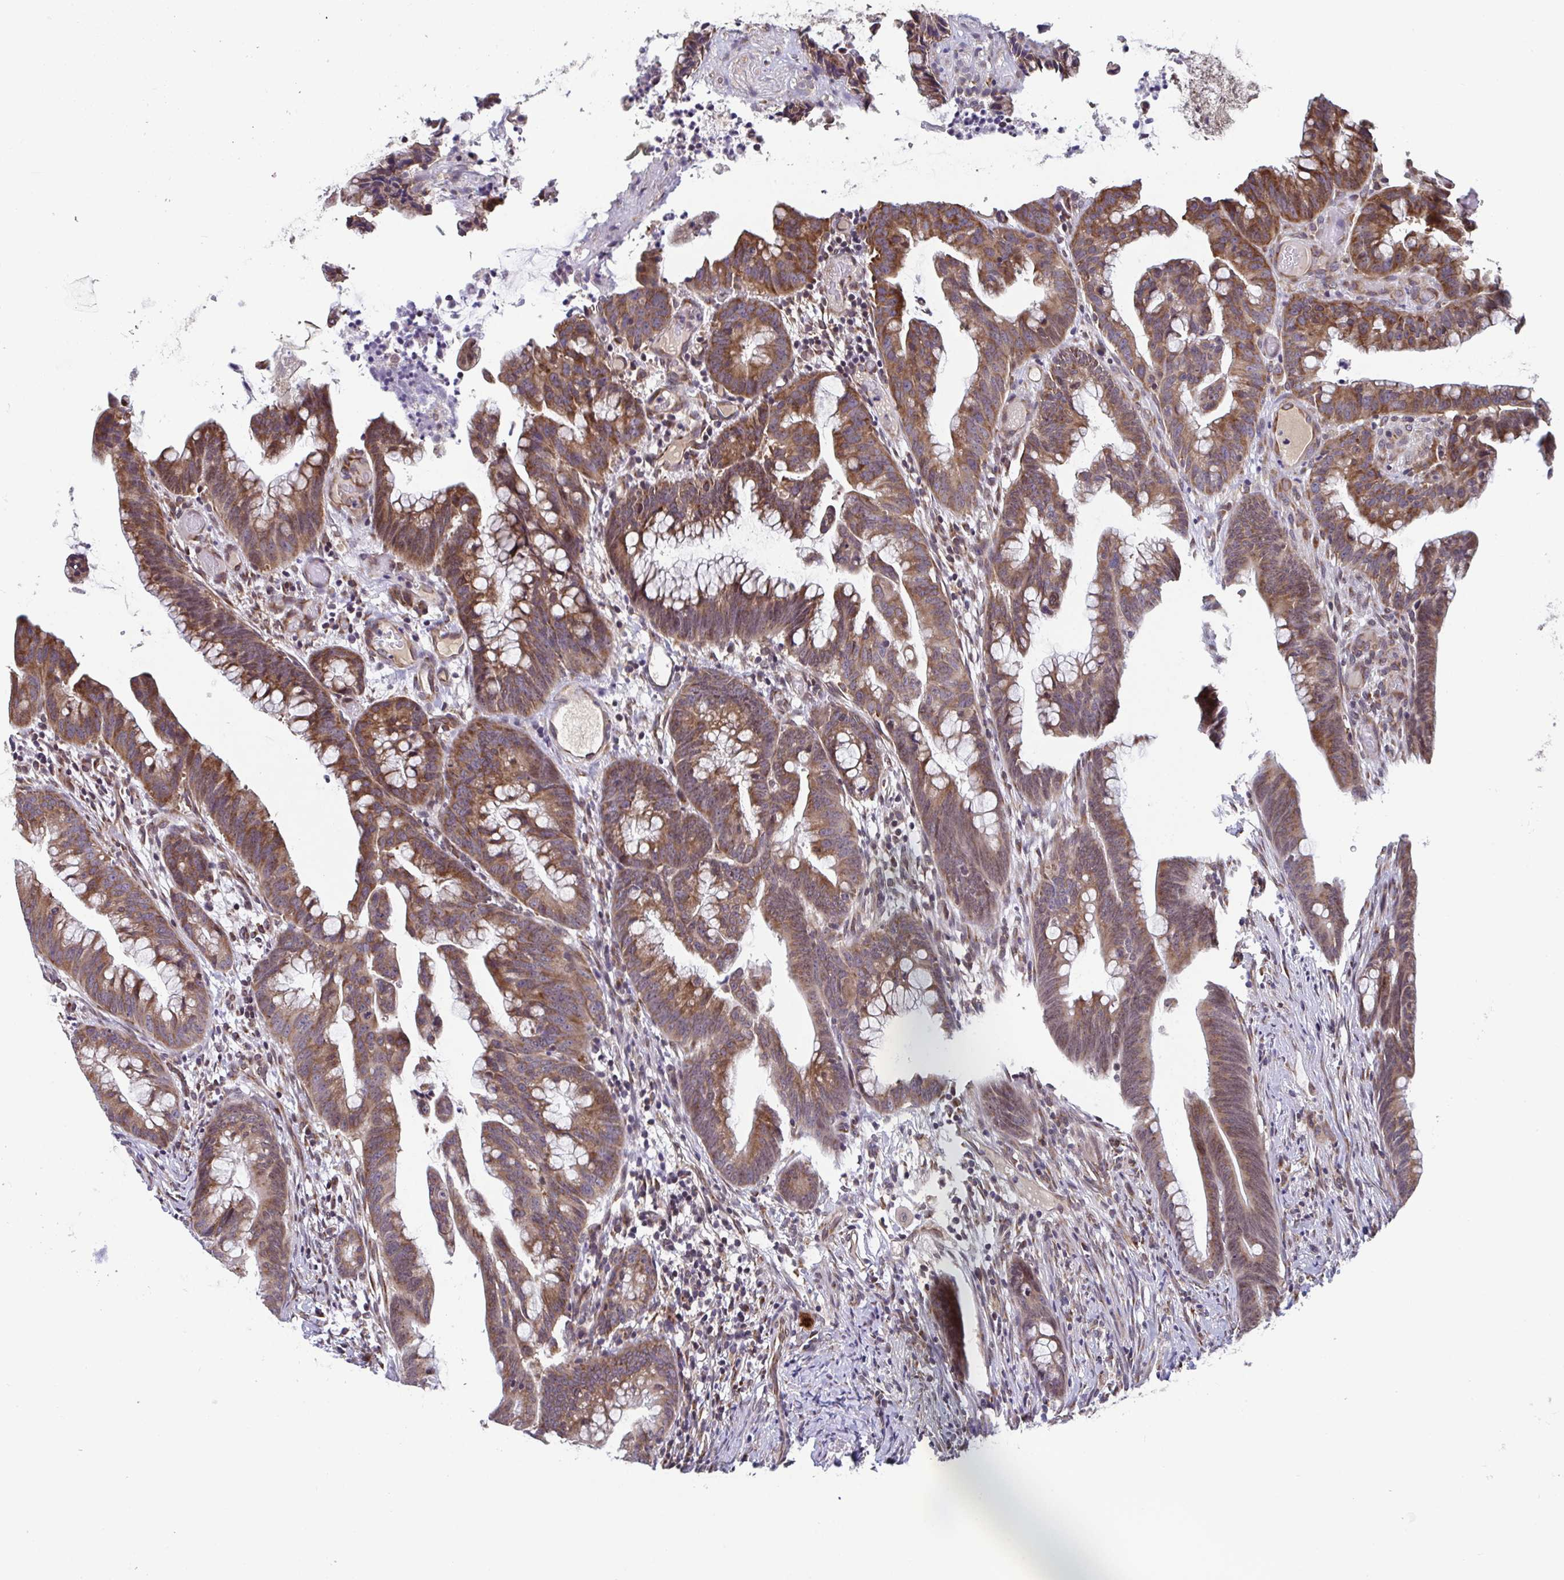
{"staining": {"intensity": "moderate", "quantity": ">75%", "location": "cytoplasmic/membranous"}, "tissue": "colorectal cancer", "cell_type": "Tumor cells", "image_type": "cancer", "snomed": [{"axis": "morphology", "description": "Adenocarcinoma, NOS"}, {"axis": "topography", "description": "Colon"}], "caption": "Immunohistochemical staining of human adenocarcinoma (colorectal) shows moderate cytoplasmic/membranous protein positivity in approximately >75% of tumor cells.", "gene": "ATP5MJ", "patient": {"sex": "male", "age": 62}}